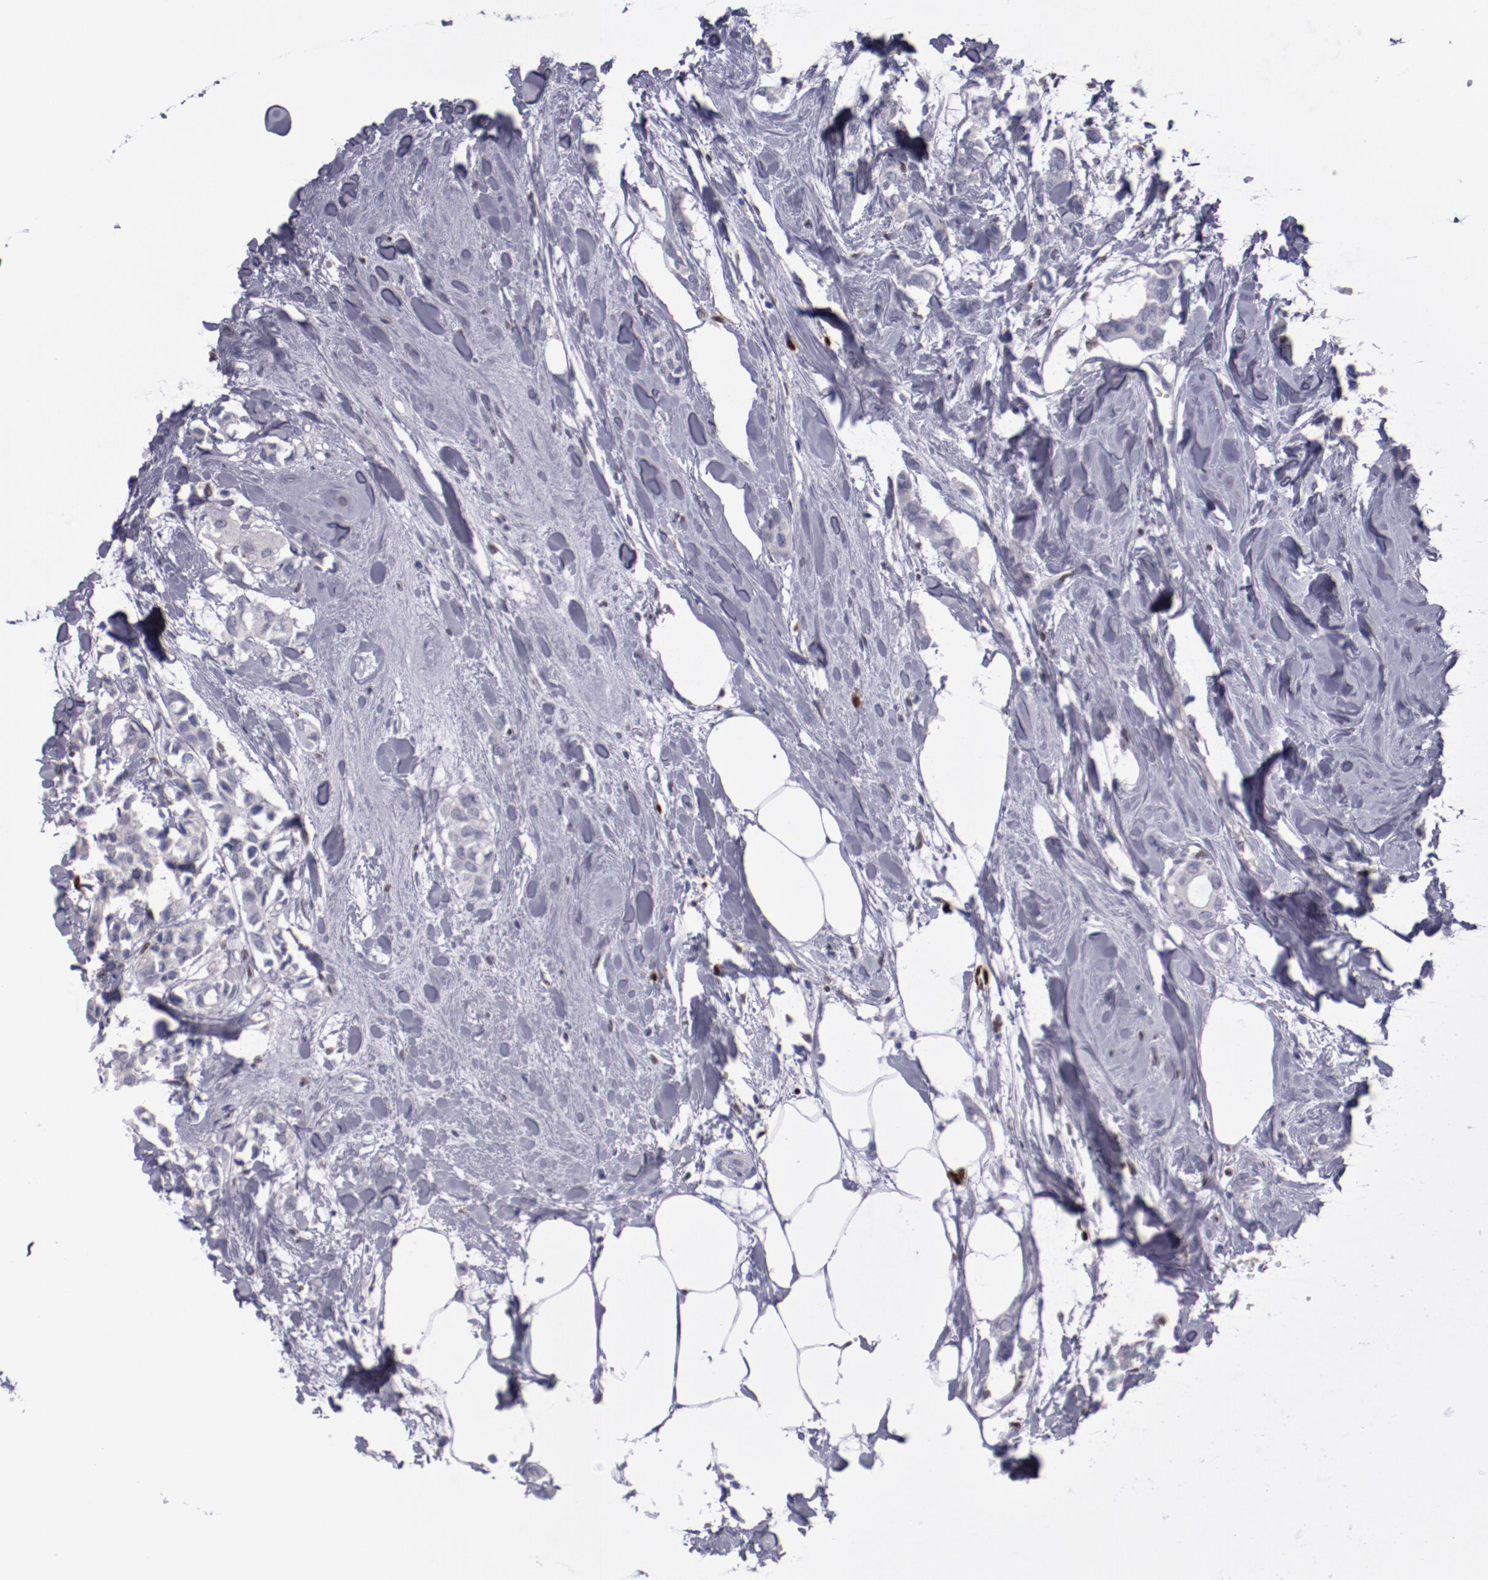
{"staining": {"intensity": "negative", "quantity": "none", "location": "none"}, "tissue": "breast cancer", "cell_type": "Tumor cells", "image_type": "cancer", "snomed": [{"axis": "morphology", "description": "Duct carcinoma"}, {"axis": "topography", "description": "Breast"}], "caption": "IHC of human breast cancer displays no expression in tumor cells. (IHC, brightfield microscopy, high magnification).", "gene": "IRF8", "patient": {"sex": "female", "age": 84}}